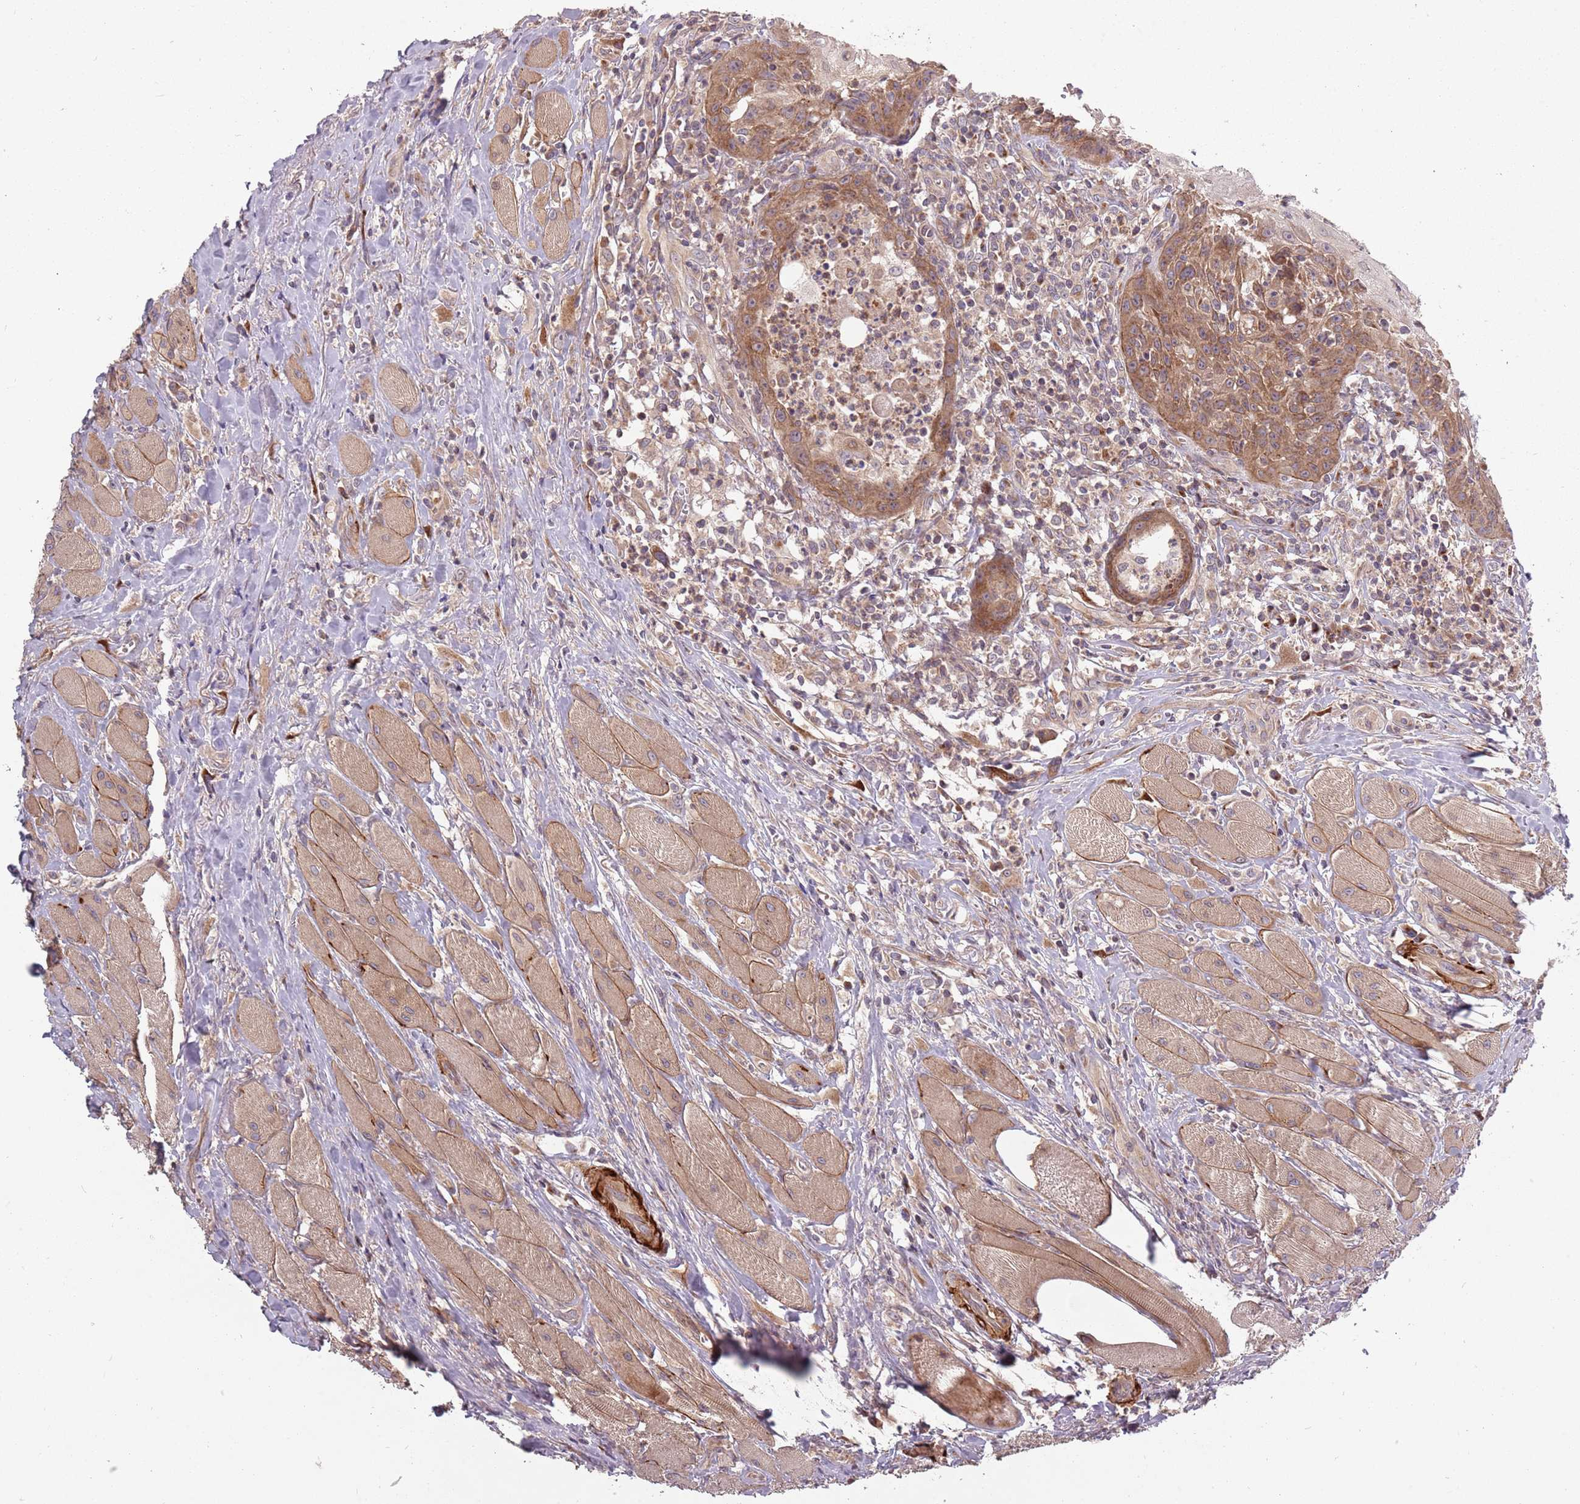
{"staining": {"intensity": "moderate", "quantity": ">75%", "location": "cytoplasmic/membranous"}, "tissue": "head and neck cancer", "cell_type": "Tumor cells", "image_type": "cancer", "snomed": [{"axis": "morphology", "description": "Normal tissue, NOS"}, {"axis": "morphology", "description": "Squamous cell carcinoma, NOS"}, {"axis": "topography", "description": "Oral tissue"}, {"axis": "topography", "description": "Head-Neck"}], "caption": "A high-resolution image shows immunohistochemistry staining of squamous cell carcinoma (head and neck), which exhibits moderate cytoplasmic/membranous positivity in approximately >75% of tumor cells.", "gene": "PLD6", "patient": {"sex": "female", "age": 70}}